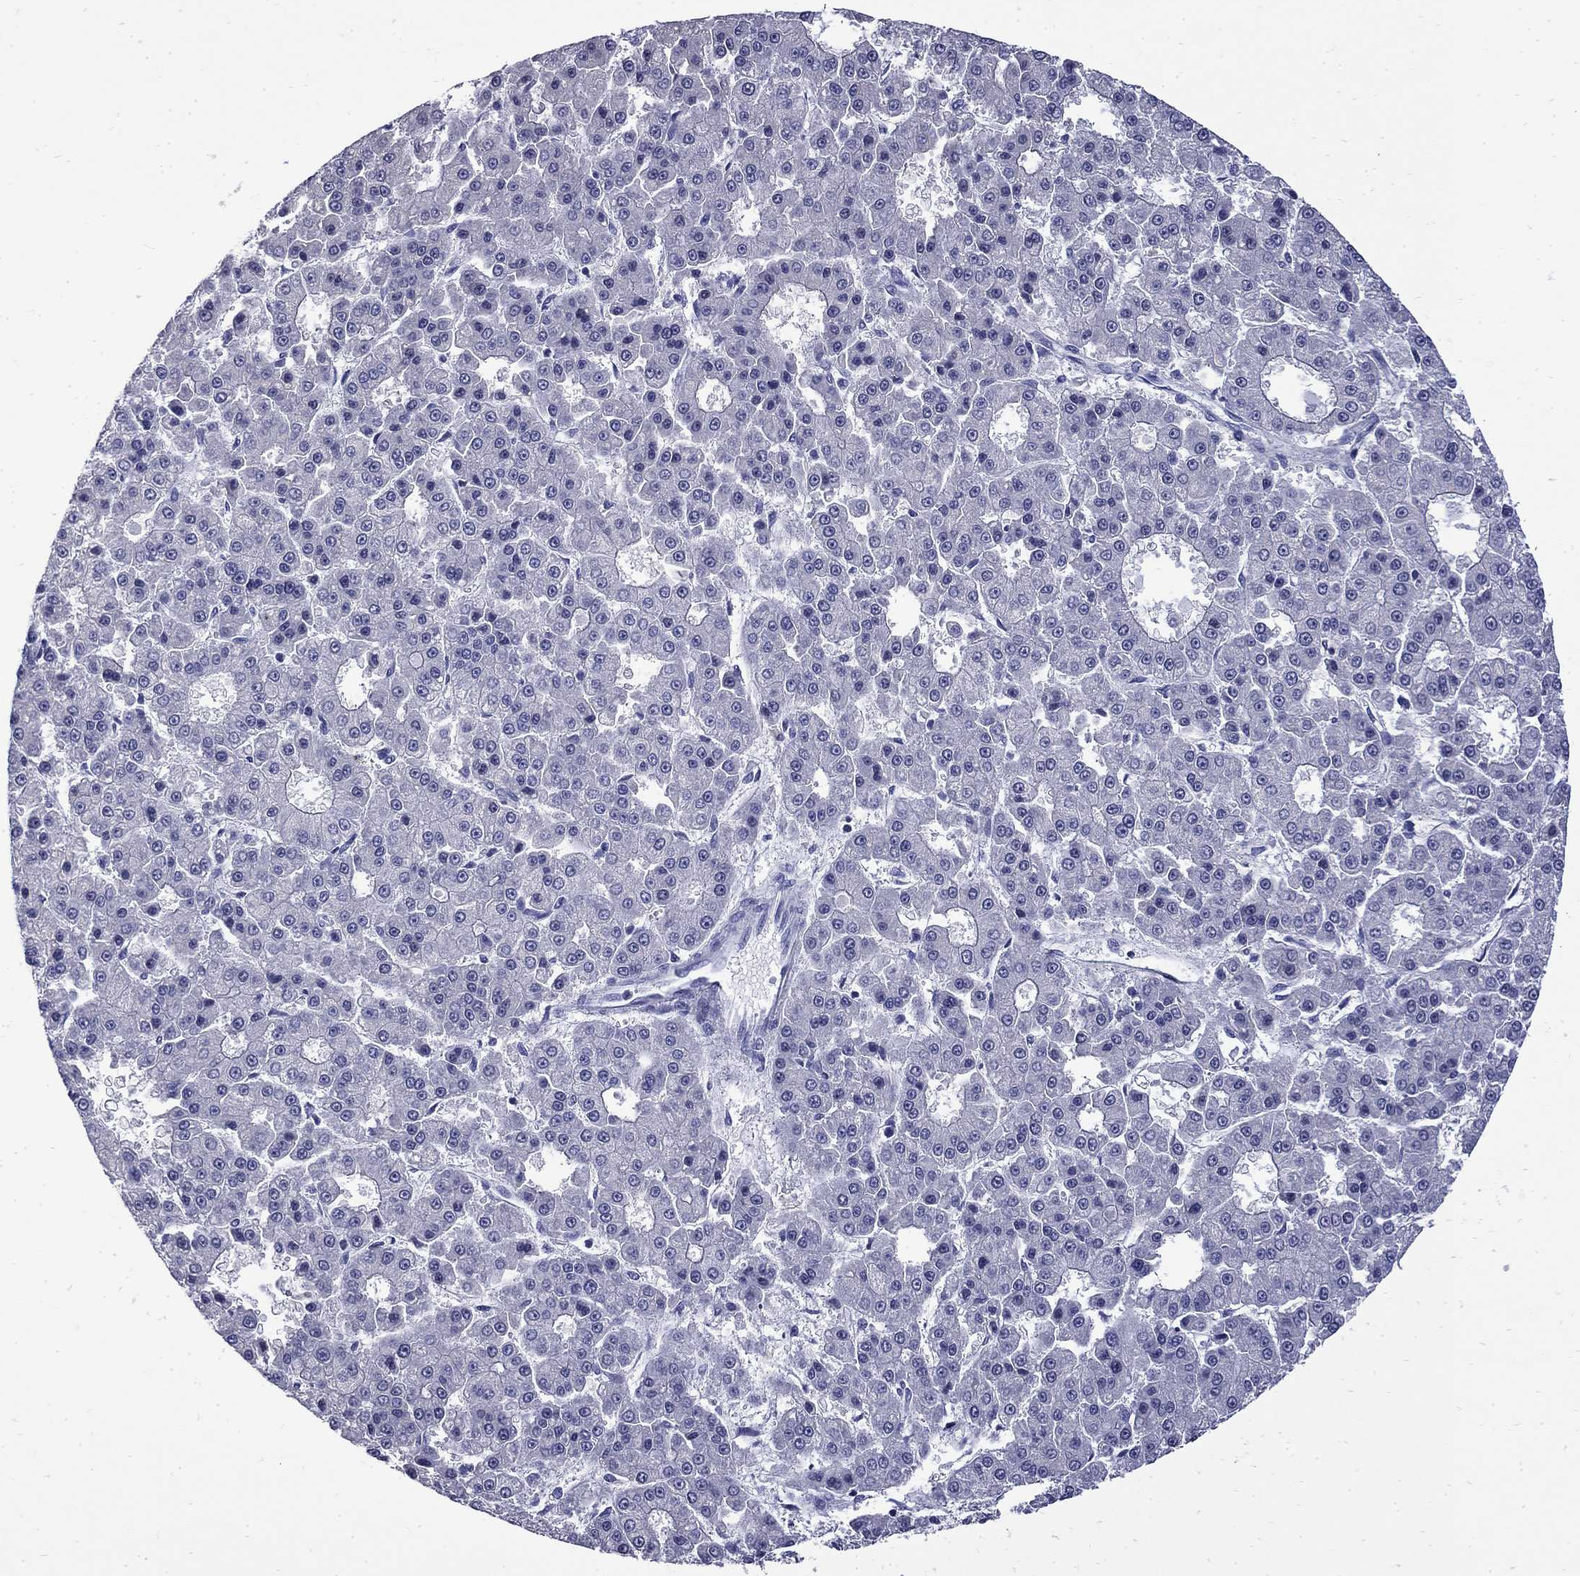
{"staining": {"intensity": "negative", "quantity": "none", "location": "none"}, "tissue": "liver cancer", "cell_type": "Tumor cells", "image_type": "cancer", "snomed": [{"axis": "morphology", "description": "Carcinoma, Hepatocellular, NOS"}, {"axis": "topography", "description": "Liver"}], "caption": "The image demonstrates no significant staining in tumor cells of hepatocellular carcinoma (liver). The staining is performed using DAB (3,3'-diaminobenzidine) brown chromogen with nuclei counter-stained in using hematoxylin.", "gene": "MGARP", "patient": {"sex": "male", "age": 70}}